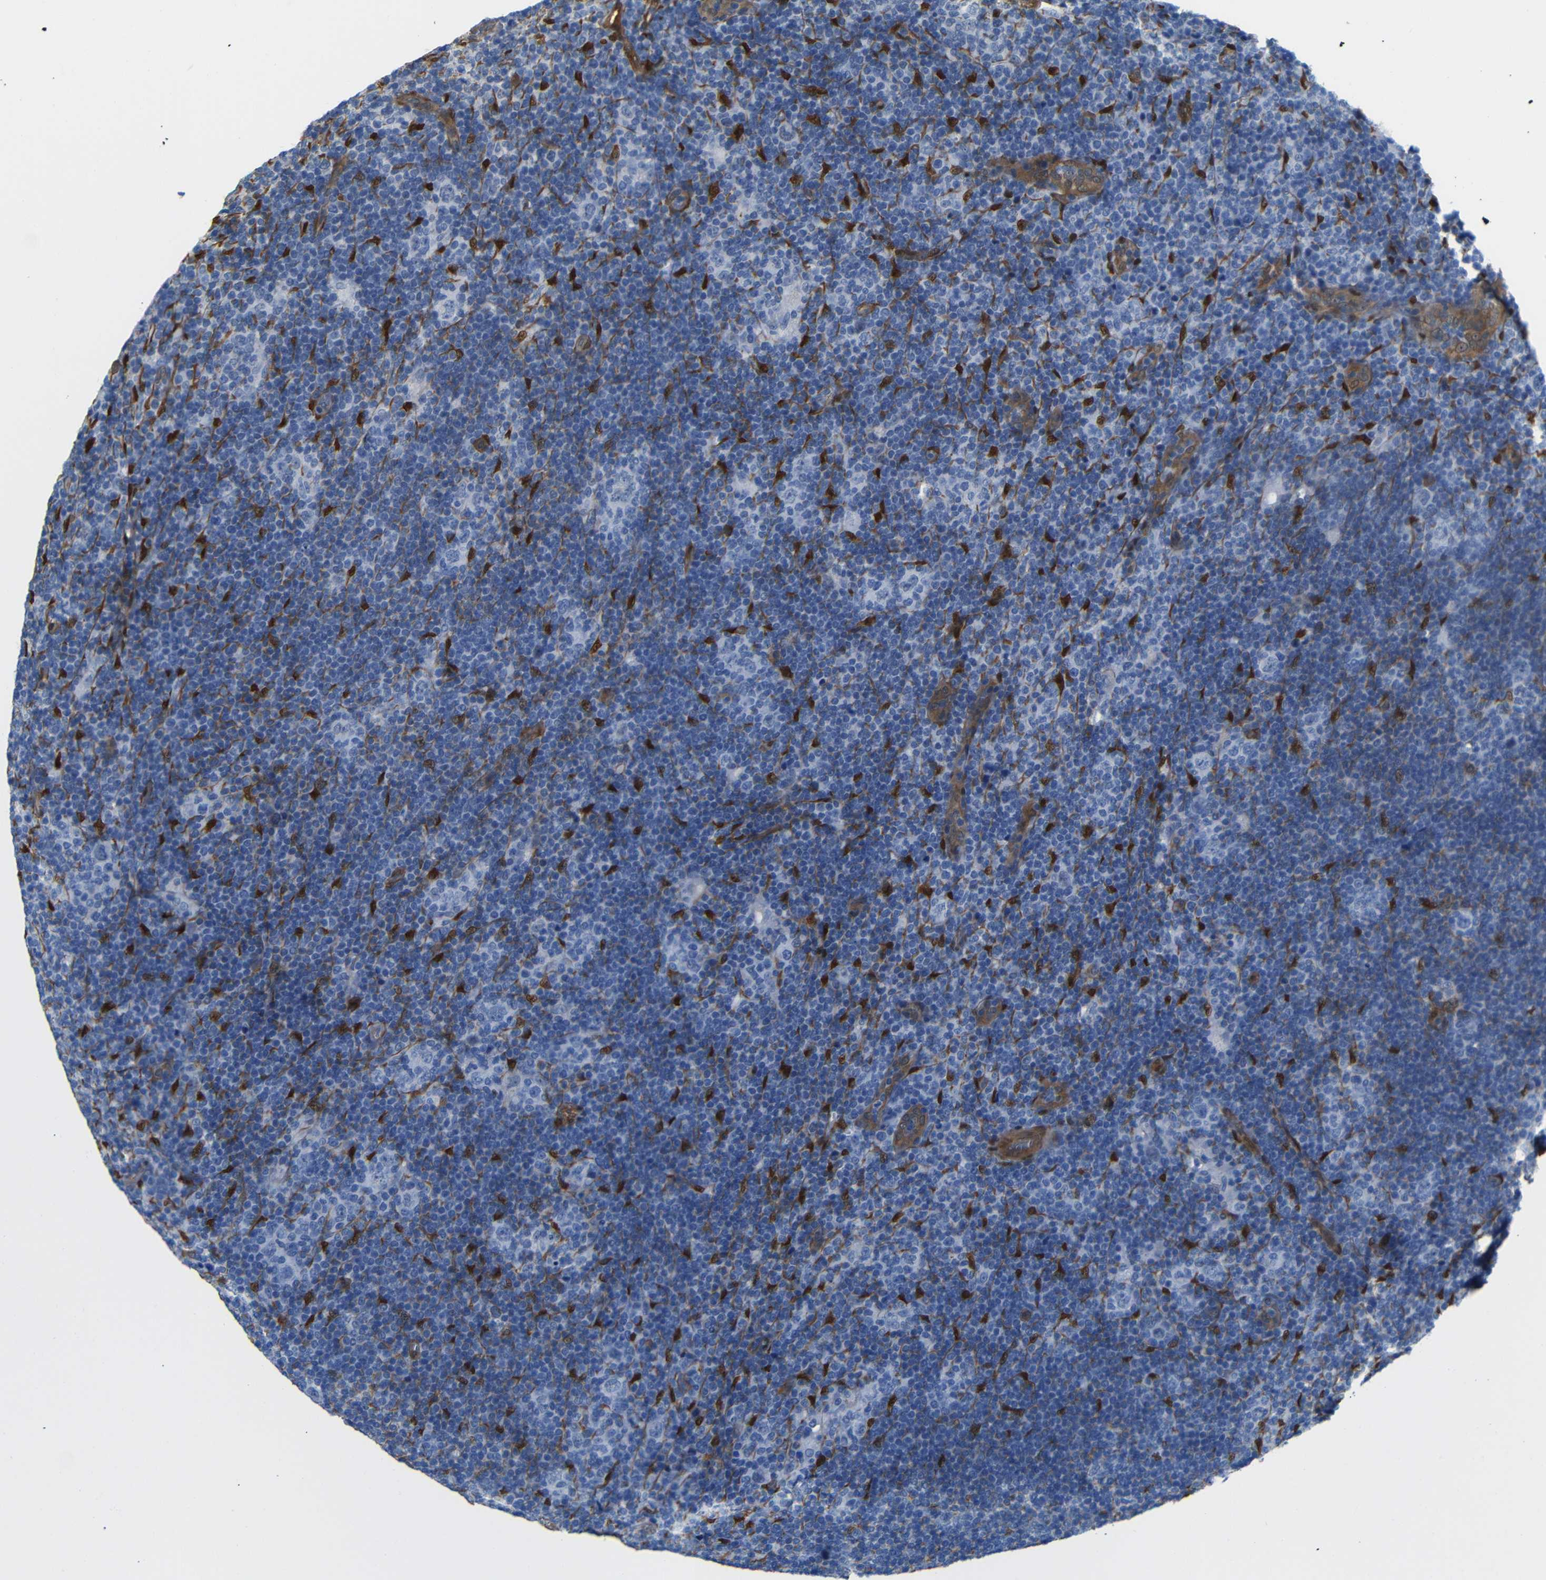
{"staining": {"intensity": "negative", "quantity": "none", "location": "none"}, "tissue": "lymphoma", "cell_type": "Tumor cells", "image_type": "cancer", "snomed": [{"axis": "morphology", "description": "Hodgkin's disease, NOS"}, {"axis": "topography", "description": "Lymph node"}], "caption": "IHC of lymphoma displays no staining in tumor cells. (DAB (3,3'-diaminobenzidine) immunohistochemistry visualized using brightfield microscopy, high magnification).", "gene": "YAP1", "patient": {"sex": "female", "age": 57}}